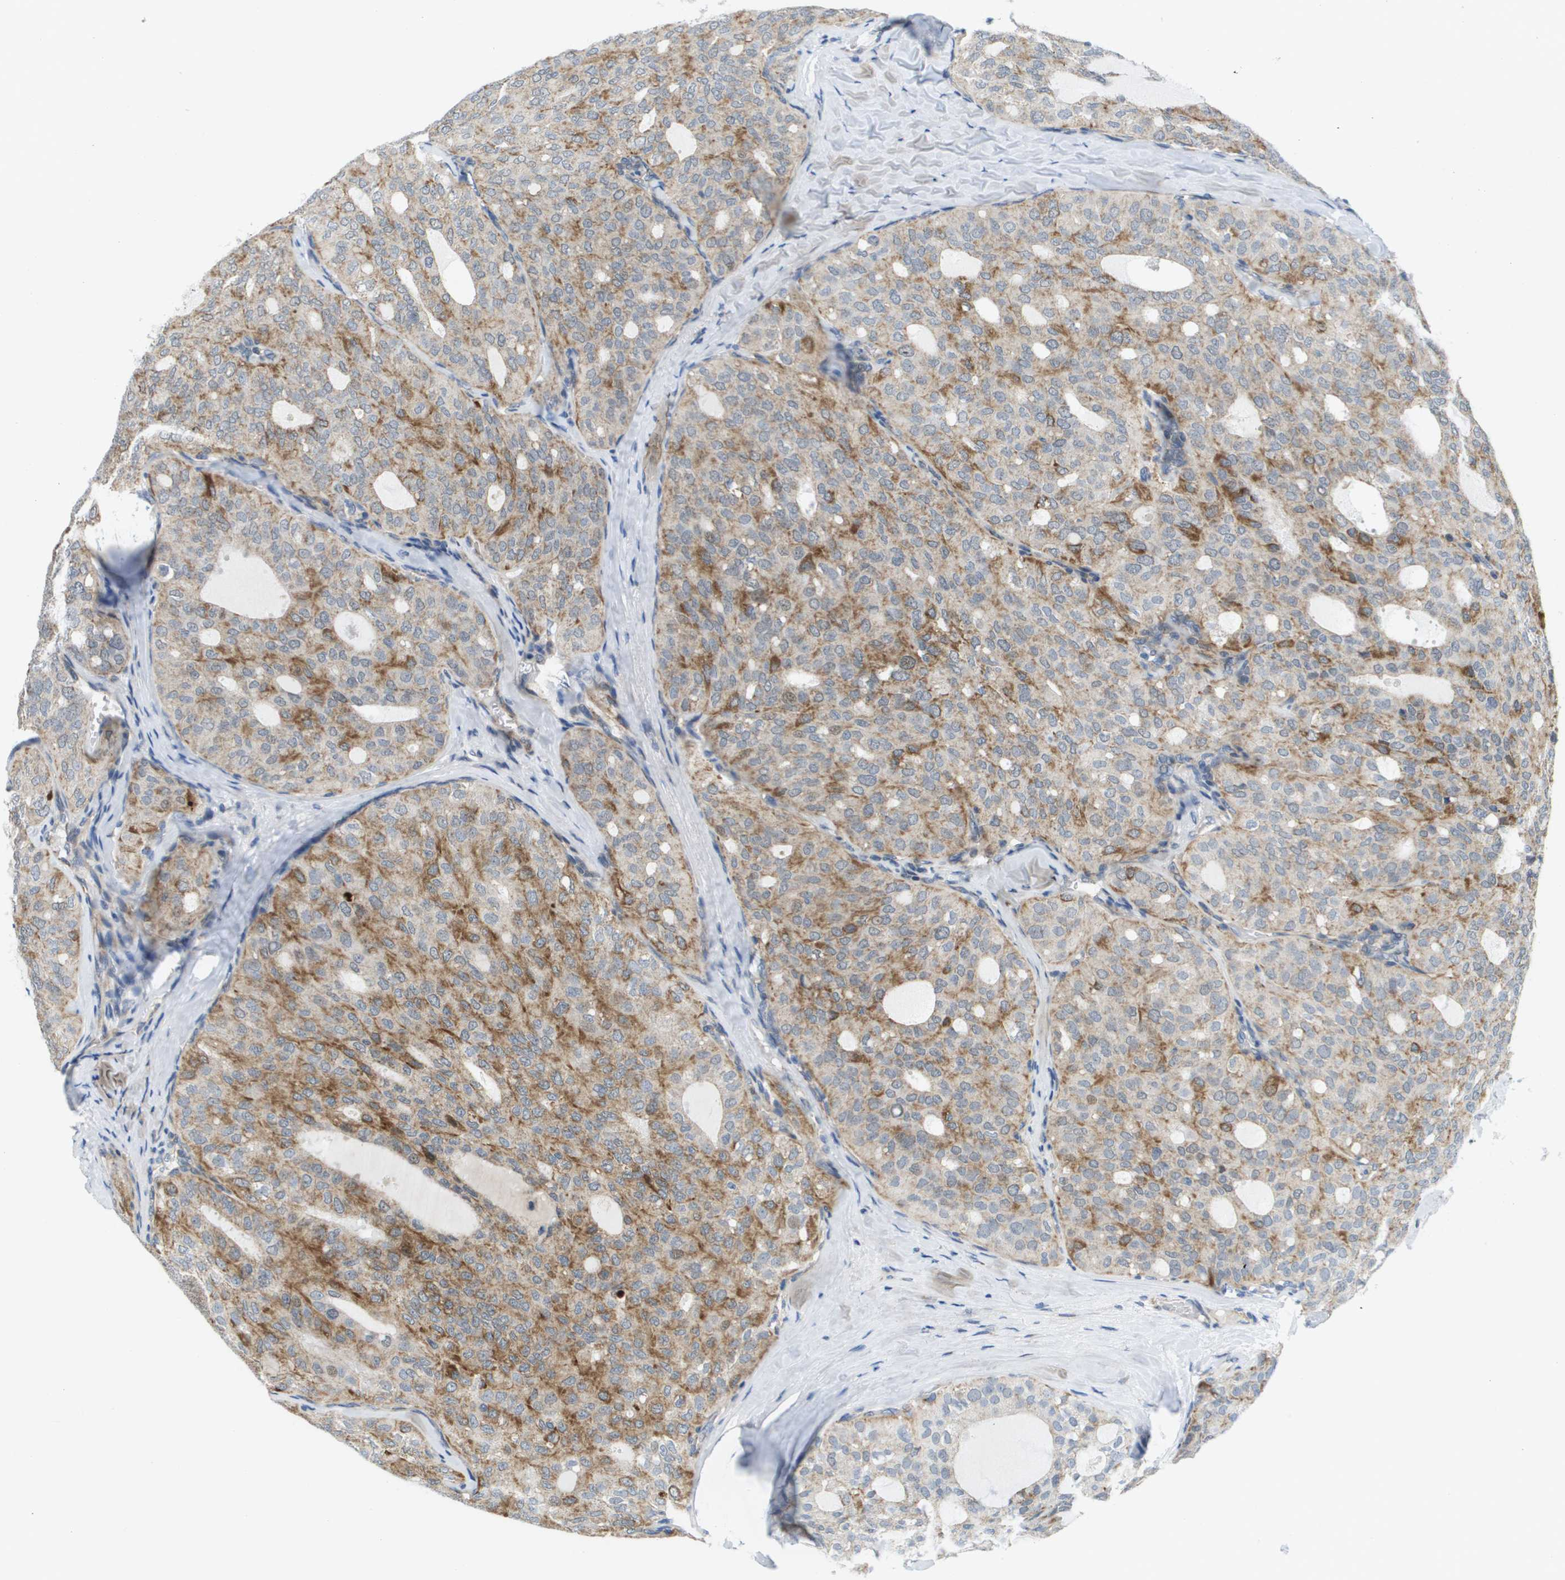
{"staining": {"intensity": "moderate", "quantity": "<25%", "location": "cytoplasmic/membranous"}, "tissue": "thyroid cancer", "cell_type": "Tumor cells", "image_type": "cancer", "snomed": [{"axis": "morphology", "description": "Follicular adenoma carcinoma, NOS"}, {"axis": "topography", "description": "Thyroid gland"}], "caption": "Protein staining exhibits moderate cytoplasmic/membranous positivity in approximately <25% of tumor cells in thyroid cancer. (DAB (3,3'-diaminobenzidine) IHC with brightfield microscopy, high magnification).", "gene": "KRT23", "patient": {"sex": "male", "age": 75}}